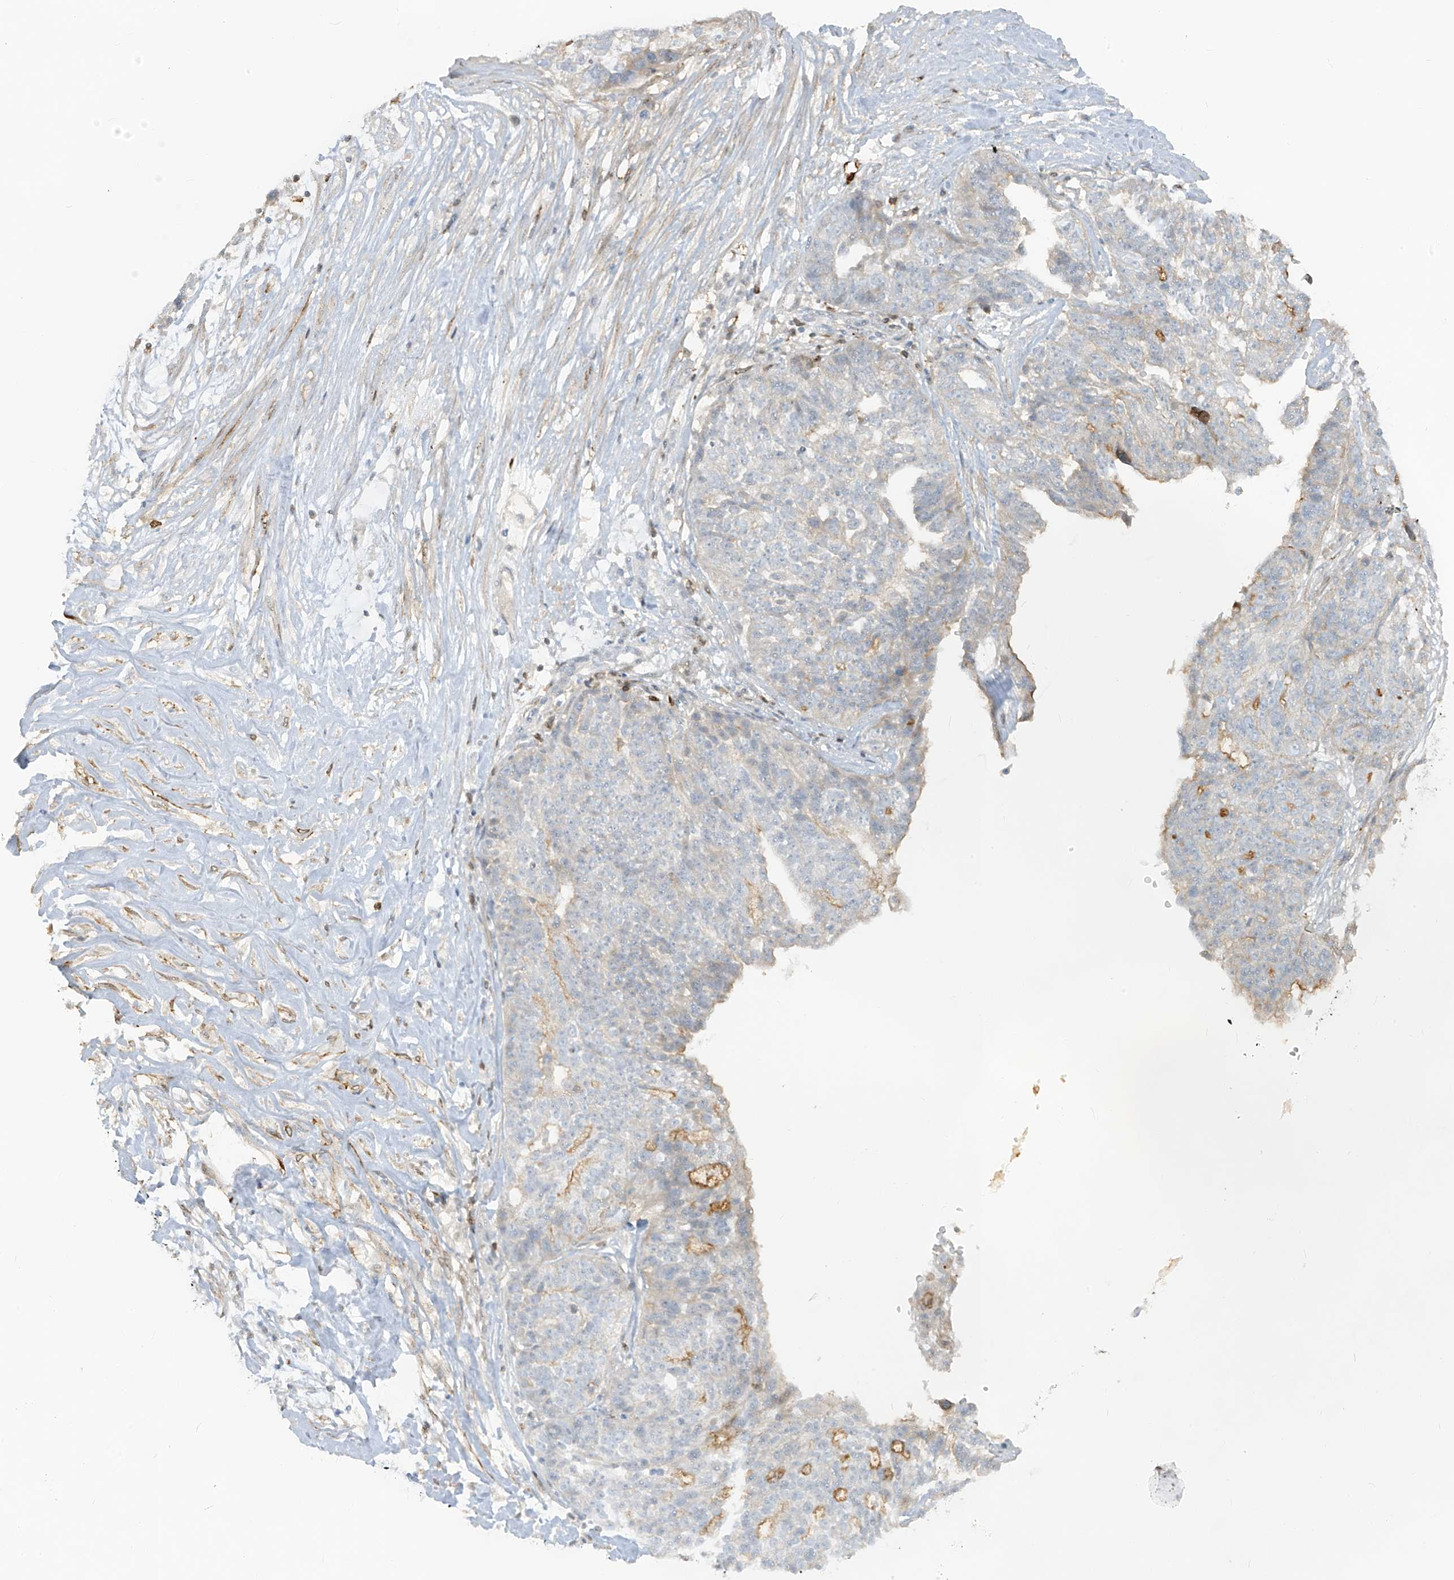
{"staining": {"intensity": "moderate", "quantity": "<25%", "location": "cytoplasmic/membranous"}, "tissue": "ovarian cancer", "cell_type": "Tumor cells", "image_type": "cancer", "snomed": [{"axis": "morphology", "description": "Cystadenocarcinoma, serous, NOS"}, {"axis": "topography", "description": "Ovary"}], "caption": "IHC staining of ovarian serous cystadenocarcinoma, which exhibits low levels of moderate cytoplasmic/membranous positivity in approximately <25% of tumor cells indicating moderate cytoplasmic/membranous protein staining. The staining was performed using DAB (brown) for protein detection and nuclei were counterstained in hematoxylin (blue).", "gene": "NOTO", "patient": {"sex": "female", "age": 59}}